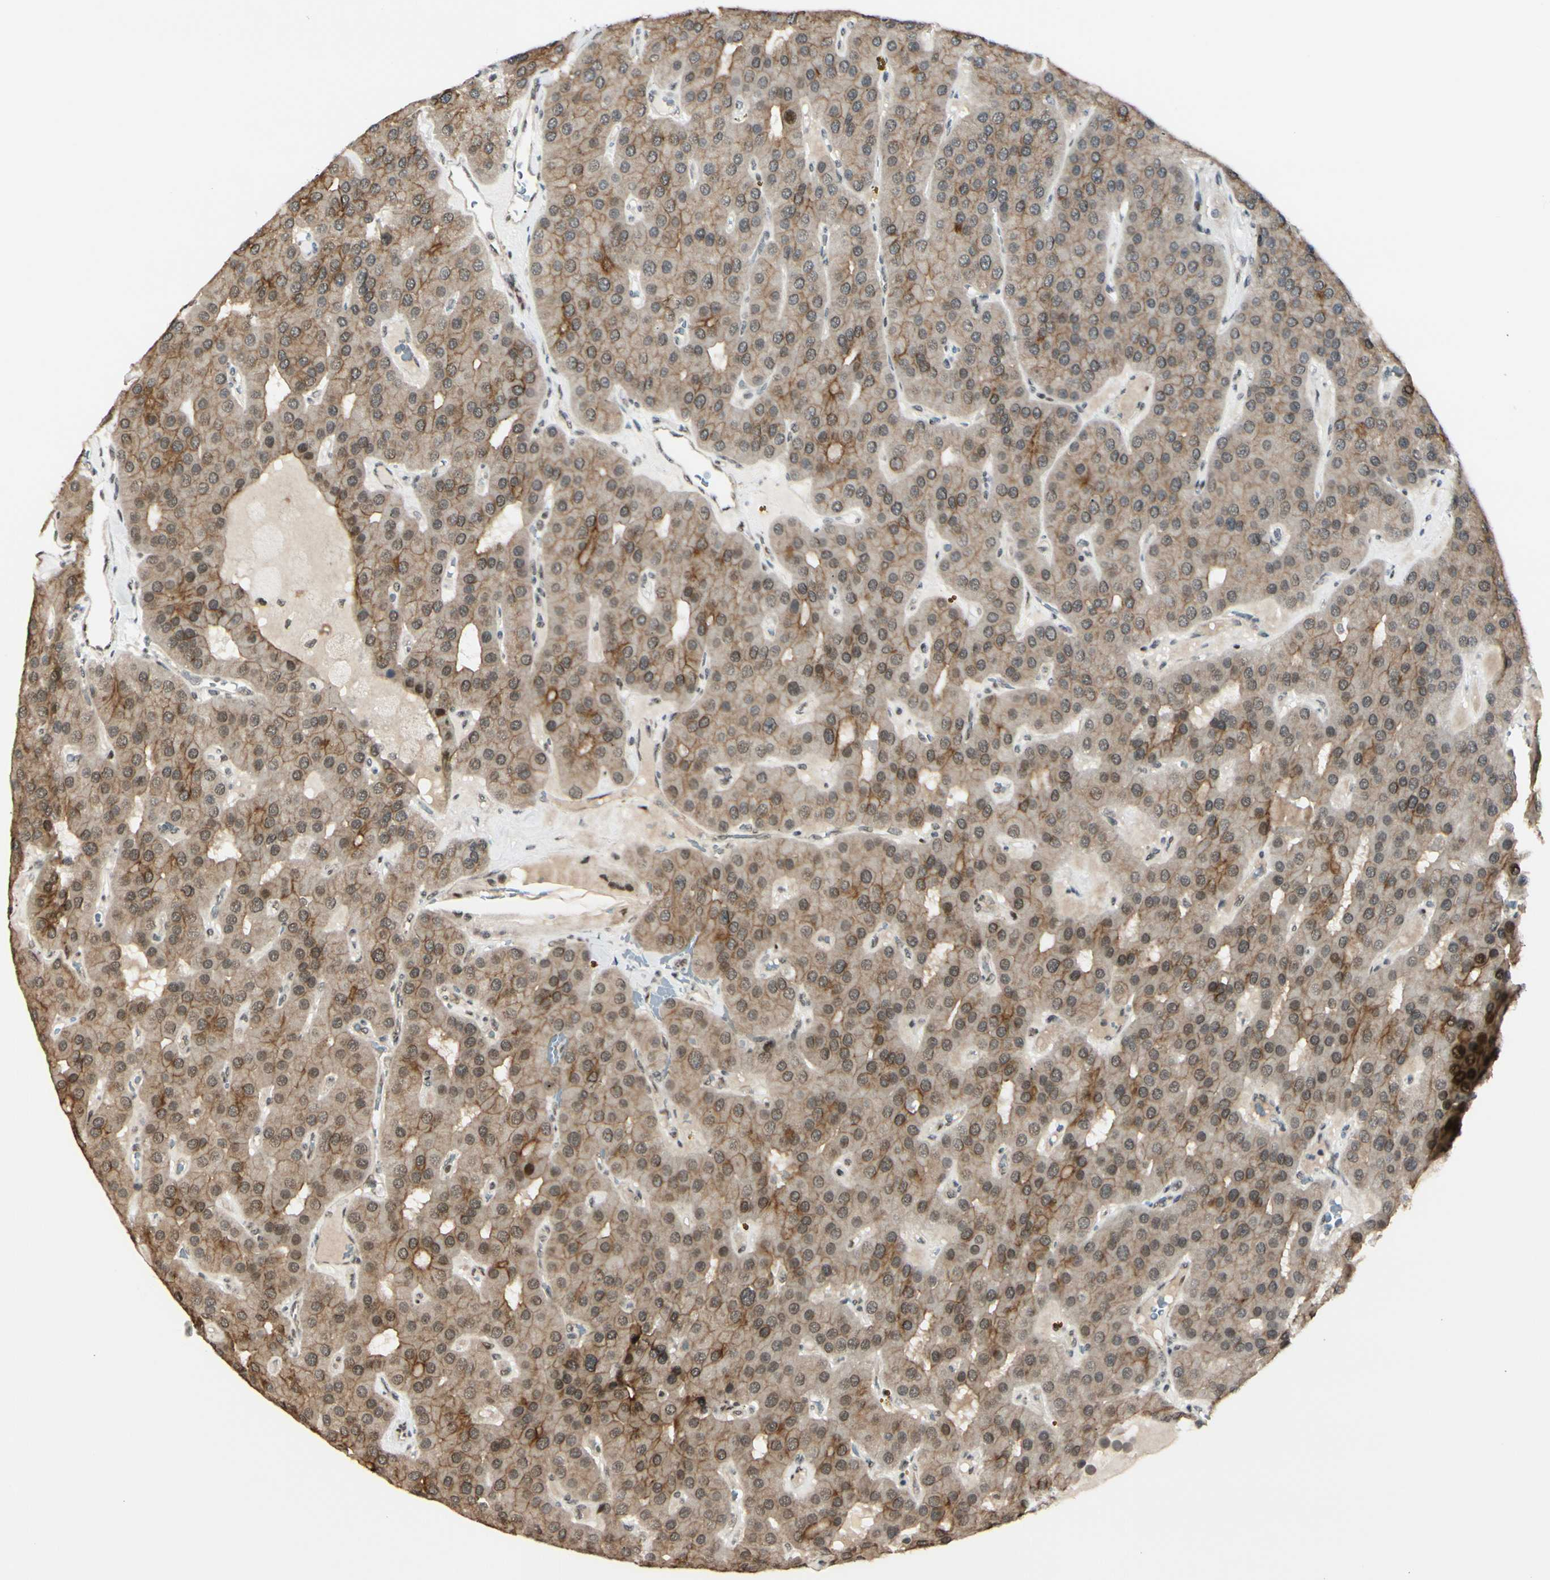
{"staining": {"intensity": "moderate", "quantity": ">75%", "location": "cytoplasmic/membranous"}, "tissue": "parathyroid gland", "cell_type": "Glandular cells", "image_type": "normal", "snomed": [{"axis": "morphology", "description": "Normal tissue, NOS"}, {"axis": "morphology", "description": "Adenoma, NOS"}, {"axis": "topography", "description": "Parathyroid gland"}], "caption": "IHC histopathology image of normal human parathyroid gland stained for a protein (brown), which reveals medium levels of moderate cytoplasmic/membranous positivity in approximately >75% of glandular cells.", "gene": "BRMS1", "patient": {"sex": "female", "age": 86}}